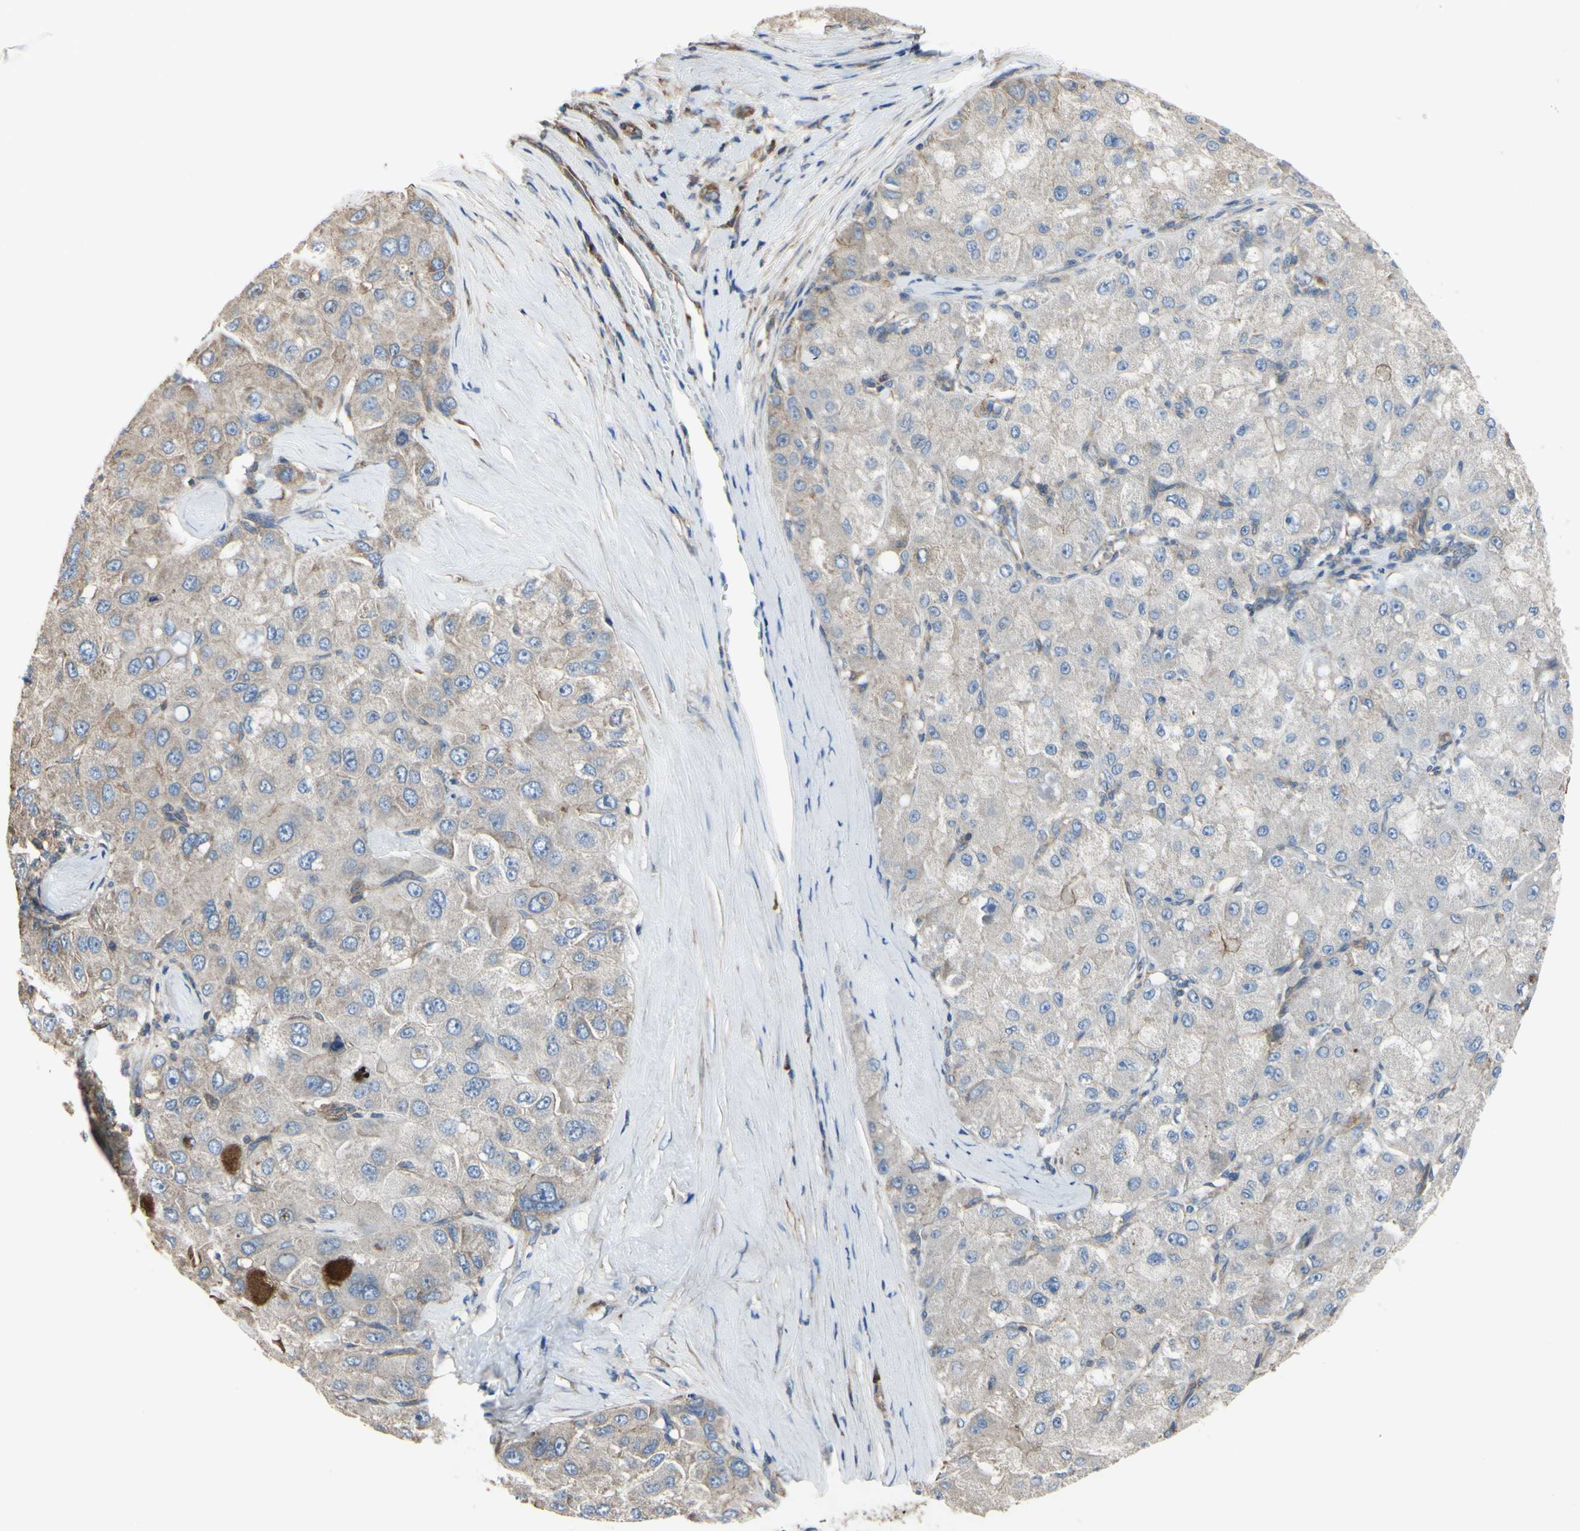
{"staining": {"intensity": "weak", "quantity": "<25%", "location": "cytoplasmic/membranous"}, "tissue": "liver cancer", "cell_type": "Tumor cells", "image_type": "cancer", "snomed": [{"axis": "morphology", "description": "Carcinoma, Hepatocellular, NOS"}, {"axis": "topography", "description": "Liver"}], "caption": "Liver cancer was stained to show a protein in brown. There is no significant staining in tumor cells. (Stains: DAB immunohistochemistry (IHC) with hematoxylin counter stain, Microscopy: brightfield microscopy at high magnification).", "gene": "BECN1", "patient": {"sex": "male", "age": 80}}